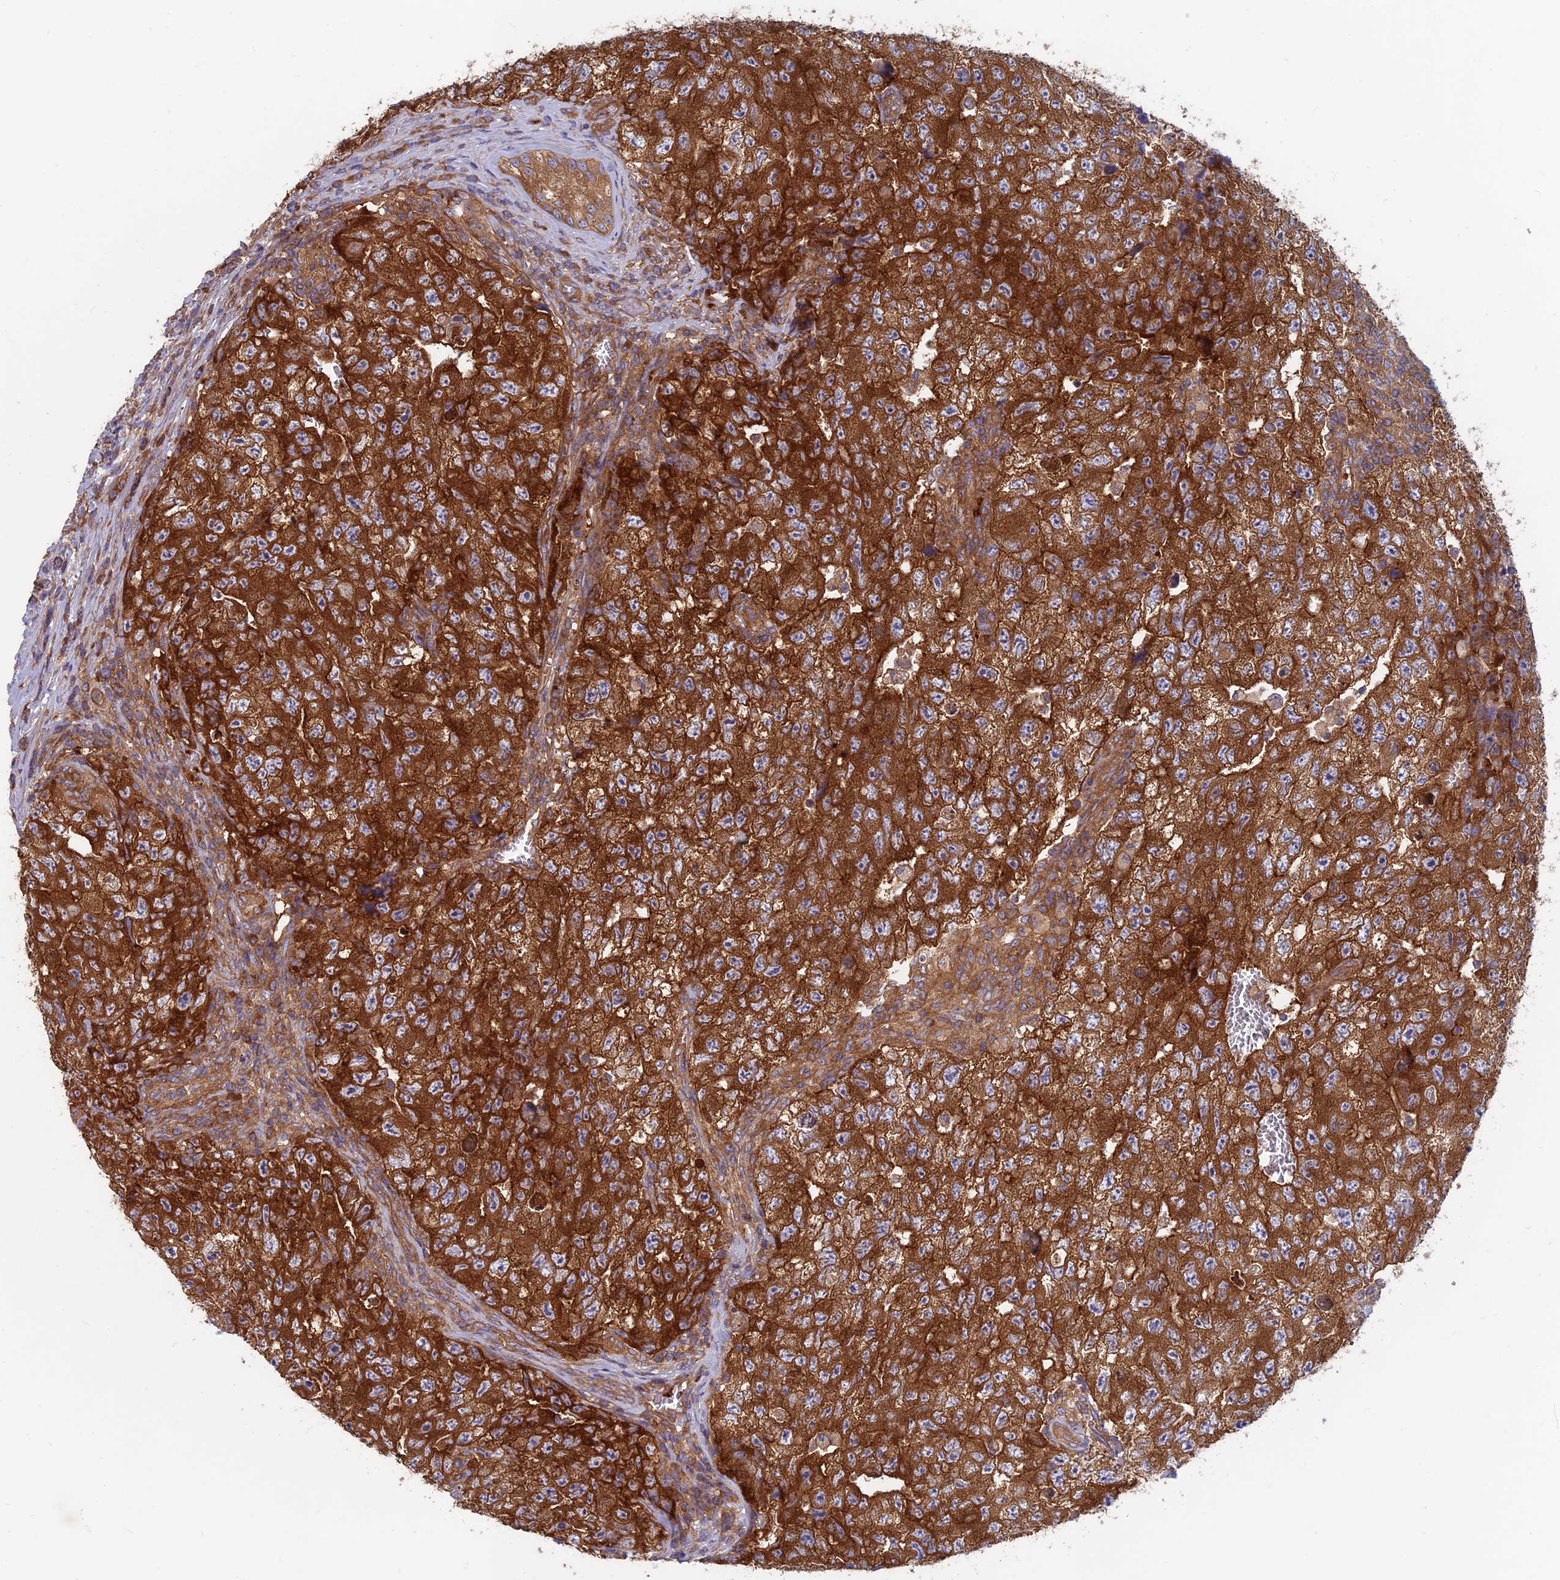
{"staining": {"intensity": "strong", "quantity": ">75%", "location": "cytoplasmic/membranous"}, "tissue": "testis cancer", "cell_type": "Tumor cells", "image_type": "cancer", "snomed": [{"axis": "morphology", "description": "Carcinoma, Embryonal, NOS"}, {"axis": "topography", "description": "Testis"}], "caption": "An image showing strong cytoplasmic/membranous expression in about >75% of tumor cells in embryonal carcinoma (testis), as visualized by brown immunohistochemical staining.", "gene": "DNM1L", "patient": {"sex": "male", "age": 17}}